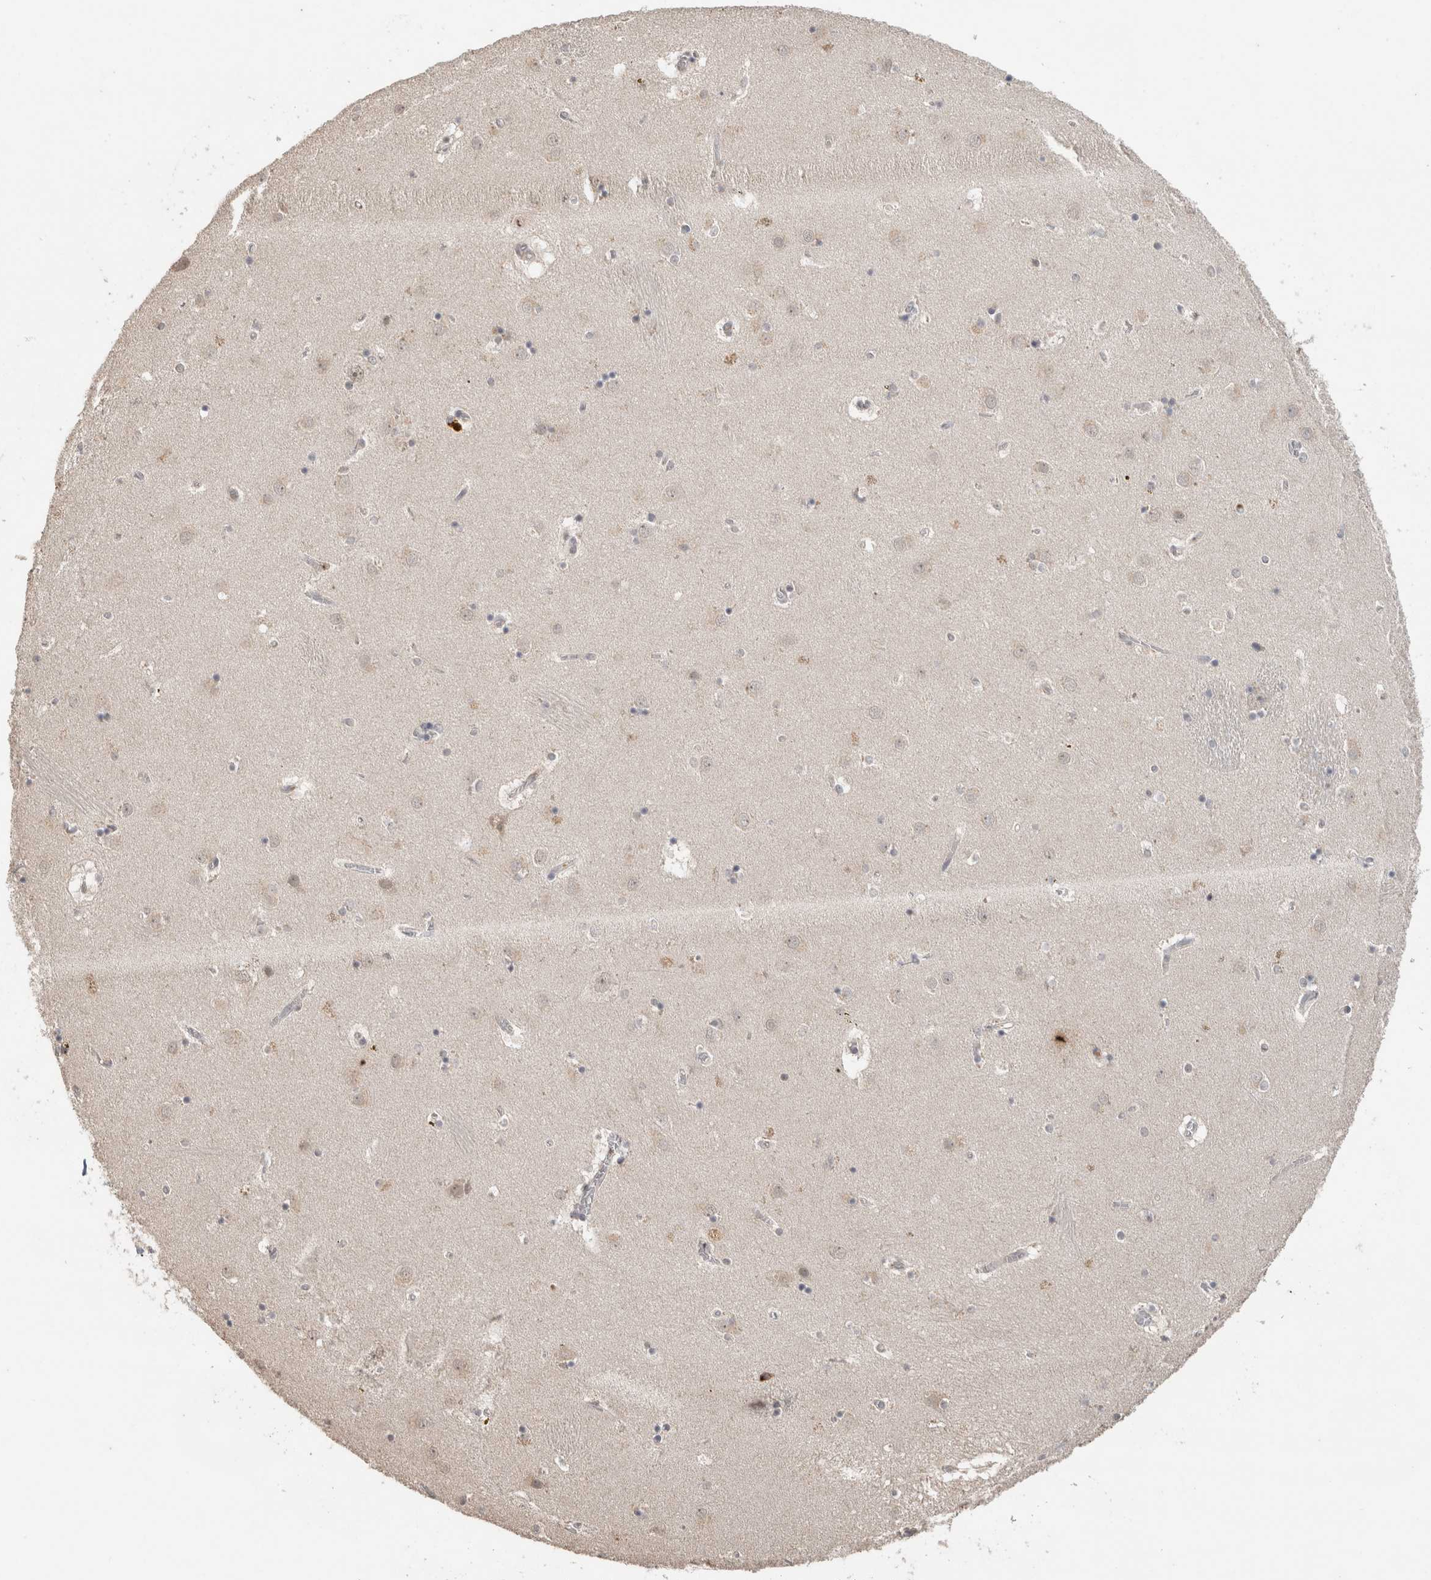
{"staining": {"intensity": "negative", "quantity": "none", "location": "none"}, "tissue": "caudate", "cell_type": "Glial cells", "image_type": "normal", "snomed": [{"axis": "morphology", "description": "Normal tissue, NOS"}, {"axis": "topography", "description": "Lateral ventricle wall"}], "caption": "Histopathology image shows no significant protein positivity in glial cells of benign caudate.", "gene": "TRAT1", "patient": {"sex": "male", "age": 70}}